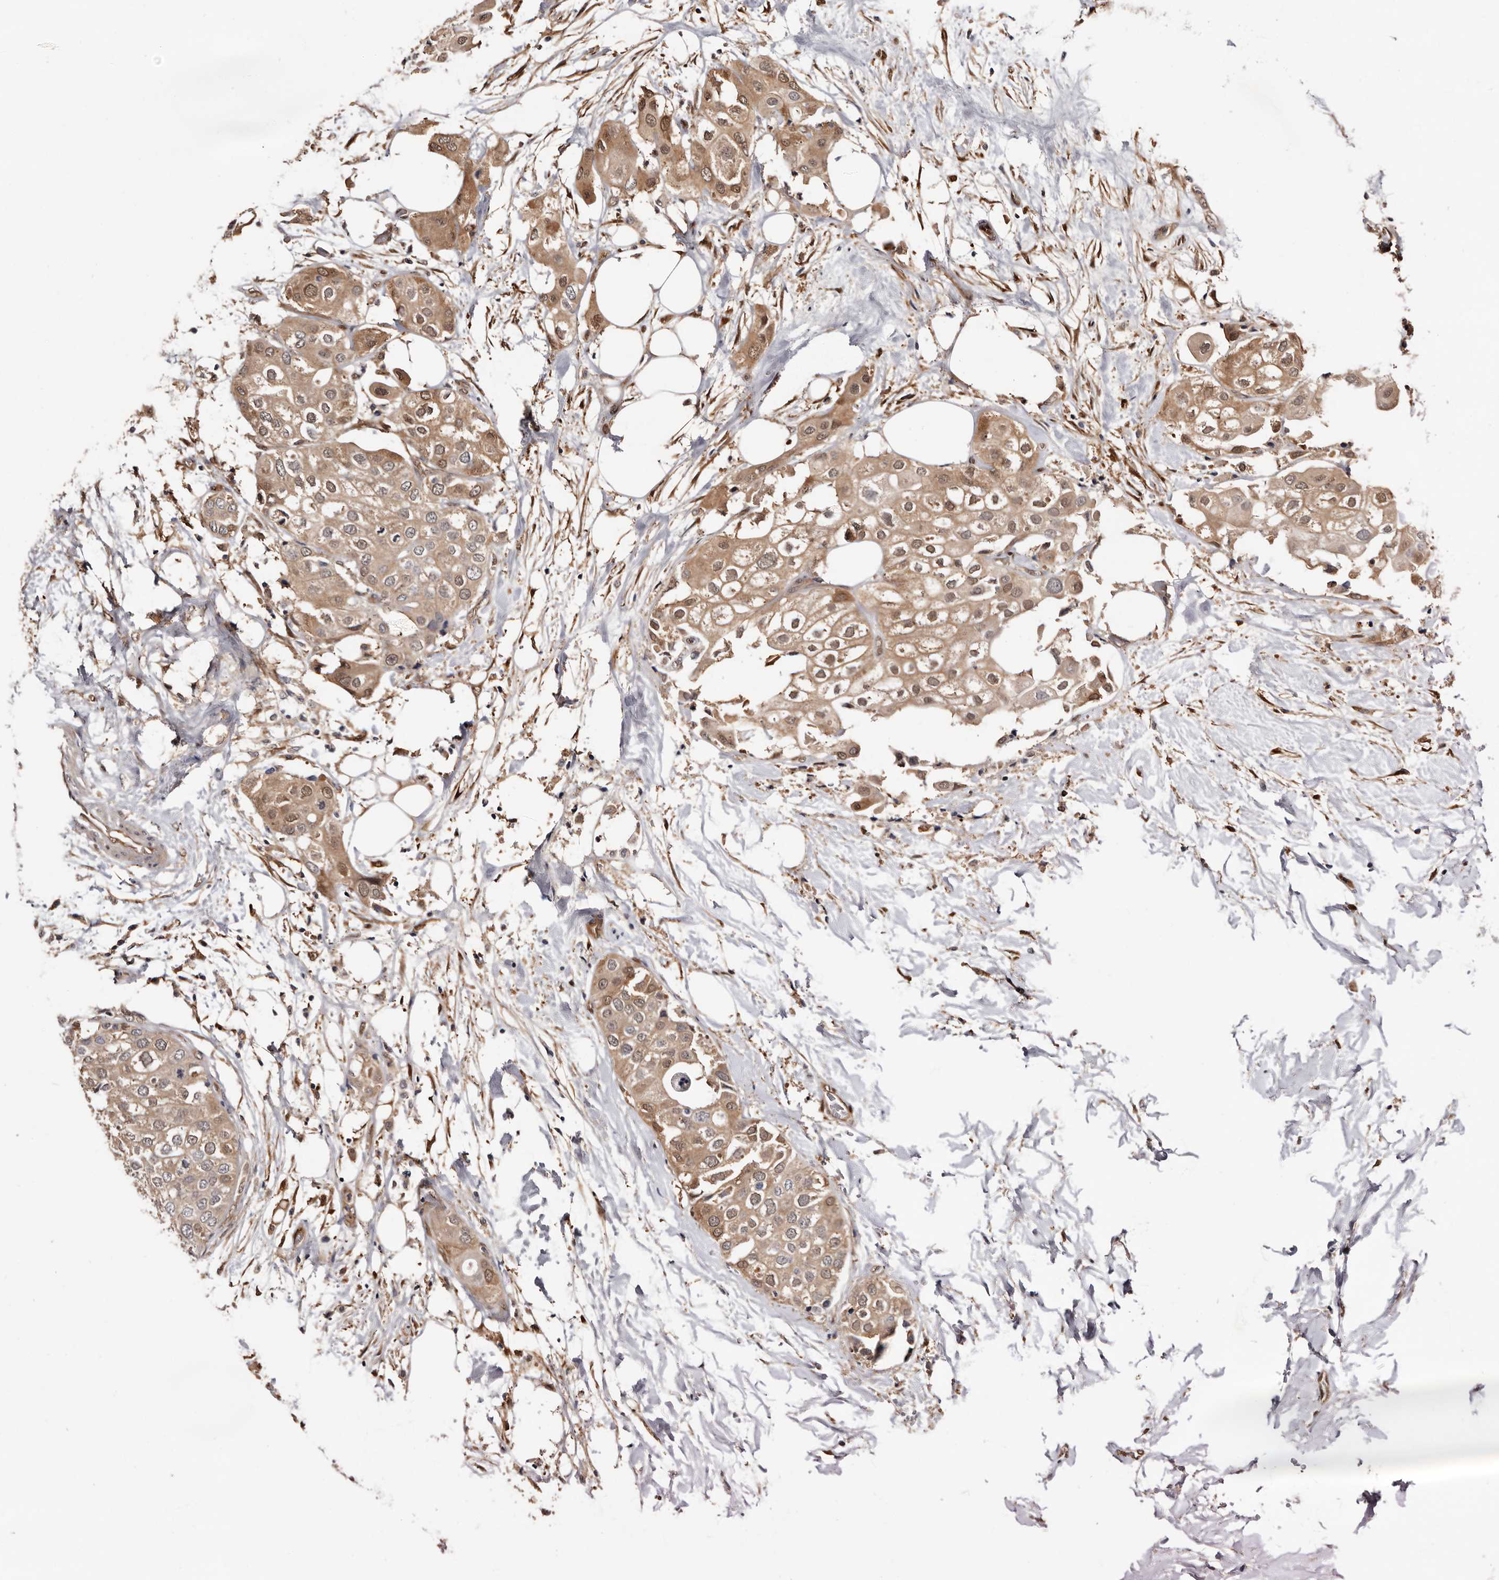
{"staining": {"intensity": "moderate", "quantity": ">75%", "location": "cytoplasmic/membranous,nuclear"}, "tissue": "urothelial cancer", "cell_type": "Tumor cells", "image_type": "cancer", "snomed": [{"axis": "morphology", "description": "Urothelial carcinoma, High grade"}, {"axis": "topography", "description": "Urinary bladder"}], "caption": "A histopathology image of human urothelial carcinoma (high-grade) stained for a protein displays moderate cytoplasmic/membranous and nuclear brown staining in tumor cells. (DAB = brown stain, brightfield microscopy at high magnification).", "gene": "TP53I3", "patient": {"sex": "male", "age": 64}}